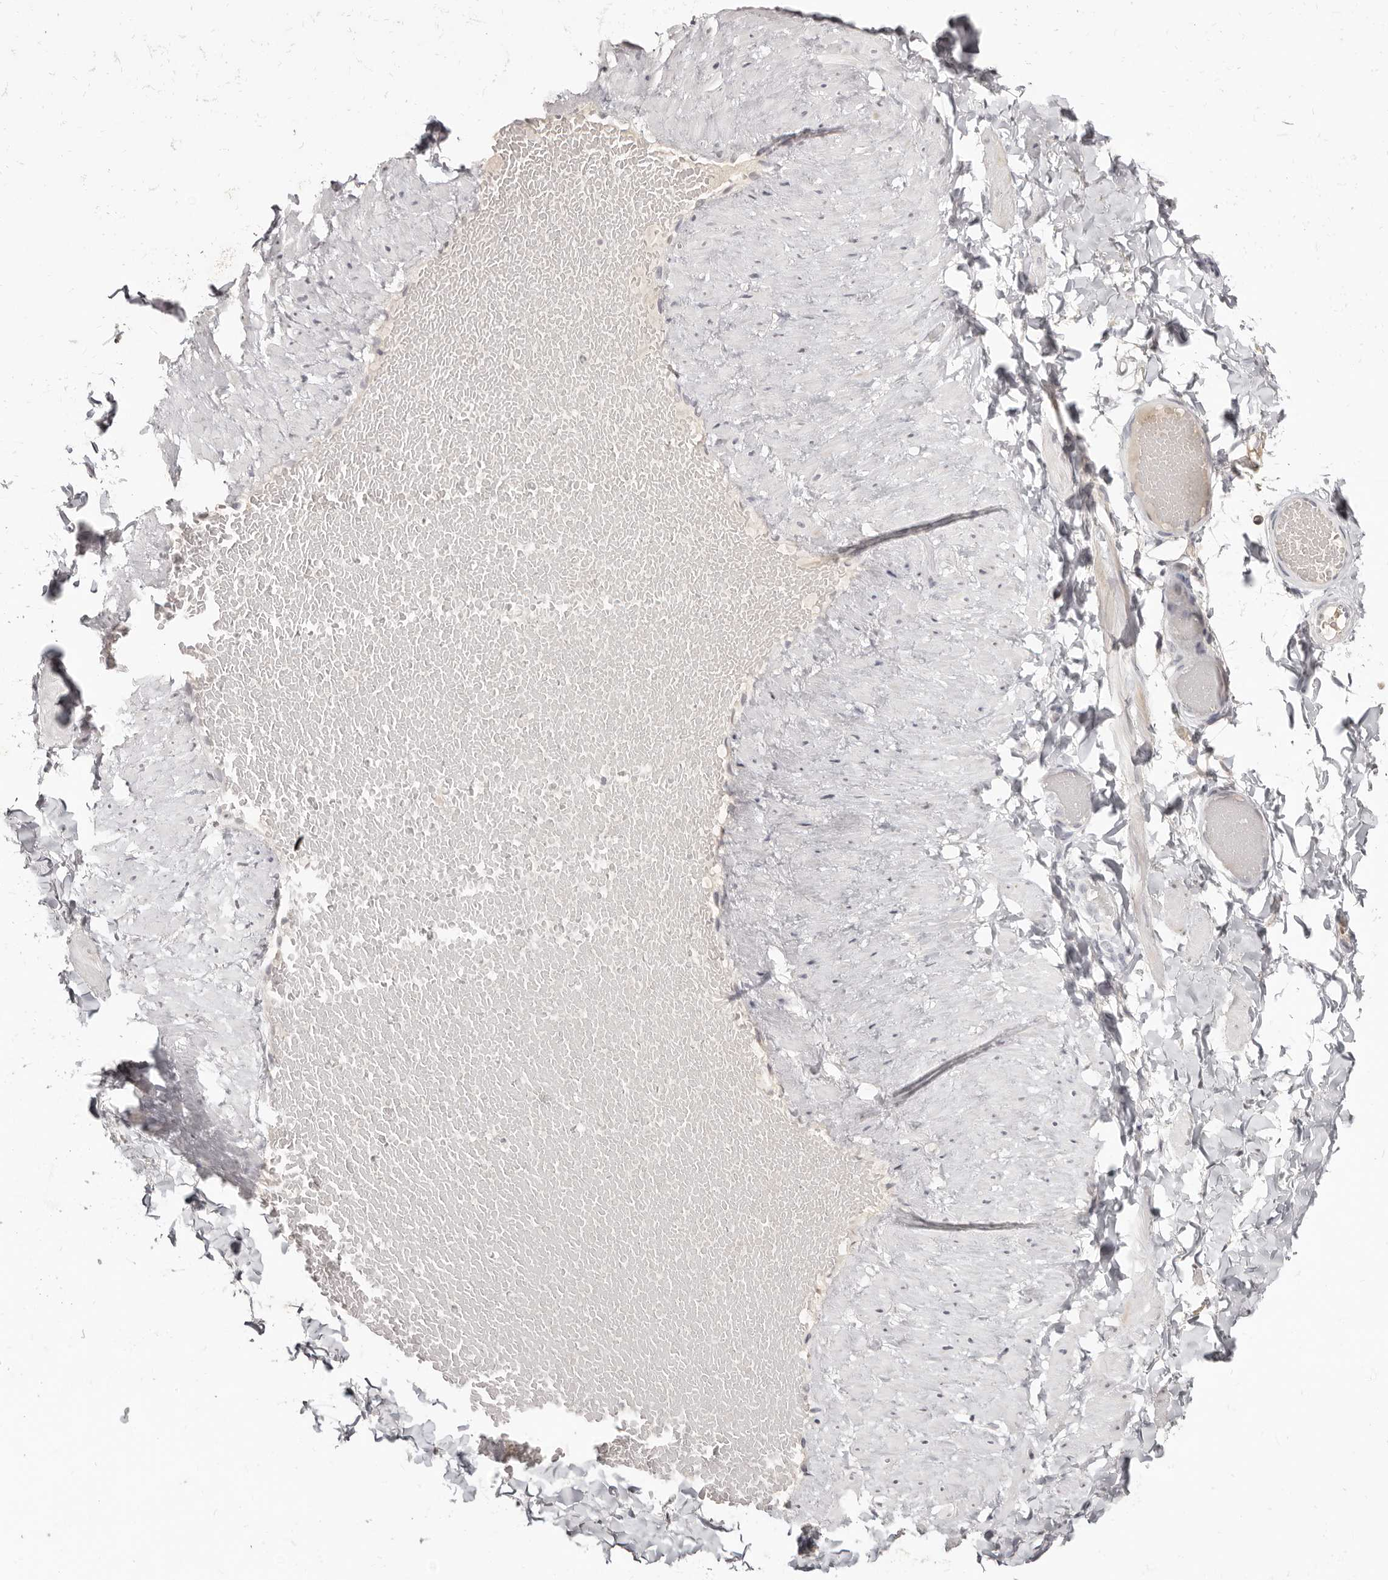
{"staining": {"intensity": "negative", "quantity": "none", "location": "none"}, "tissue": "adipose tissue", "cell_type": "Adipocytes", "image_type": "normal", "snomed": [{"axis": "morphology", "description": "Normal tissue, NOS"}, {"axis": "topography", "description": "Adipose tissue"}, {"axis": "topography", "description": "Vascular tissue"}, {"axis": "topography", "description": "Peripheral nerve tissue"}], "caption": "Adipocytes are negative for protein expression in unremarkable human adipose tissue.", "gene": "PCDHB6", "patient": {"sex": "male", "age": 25}}